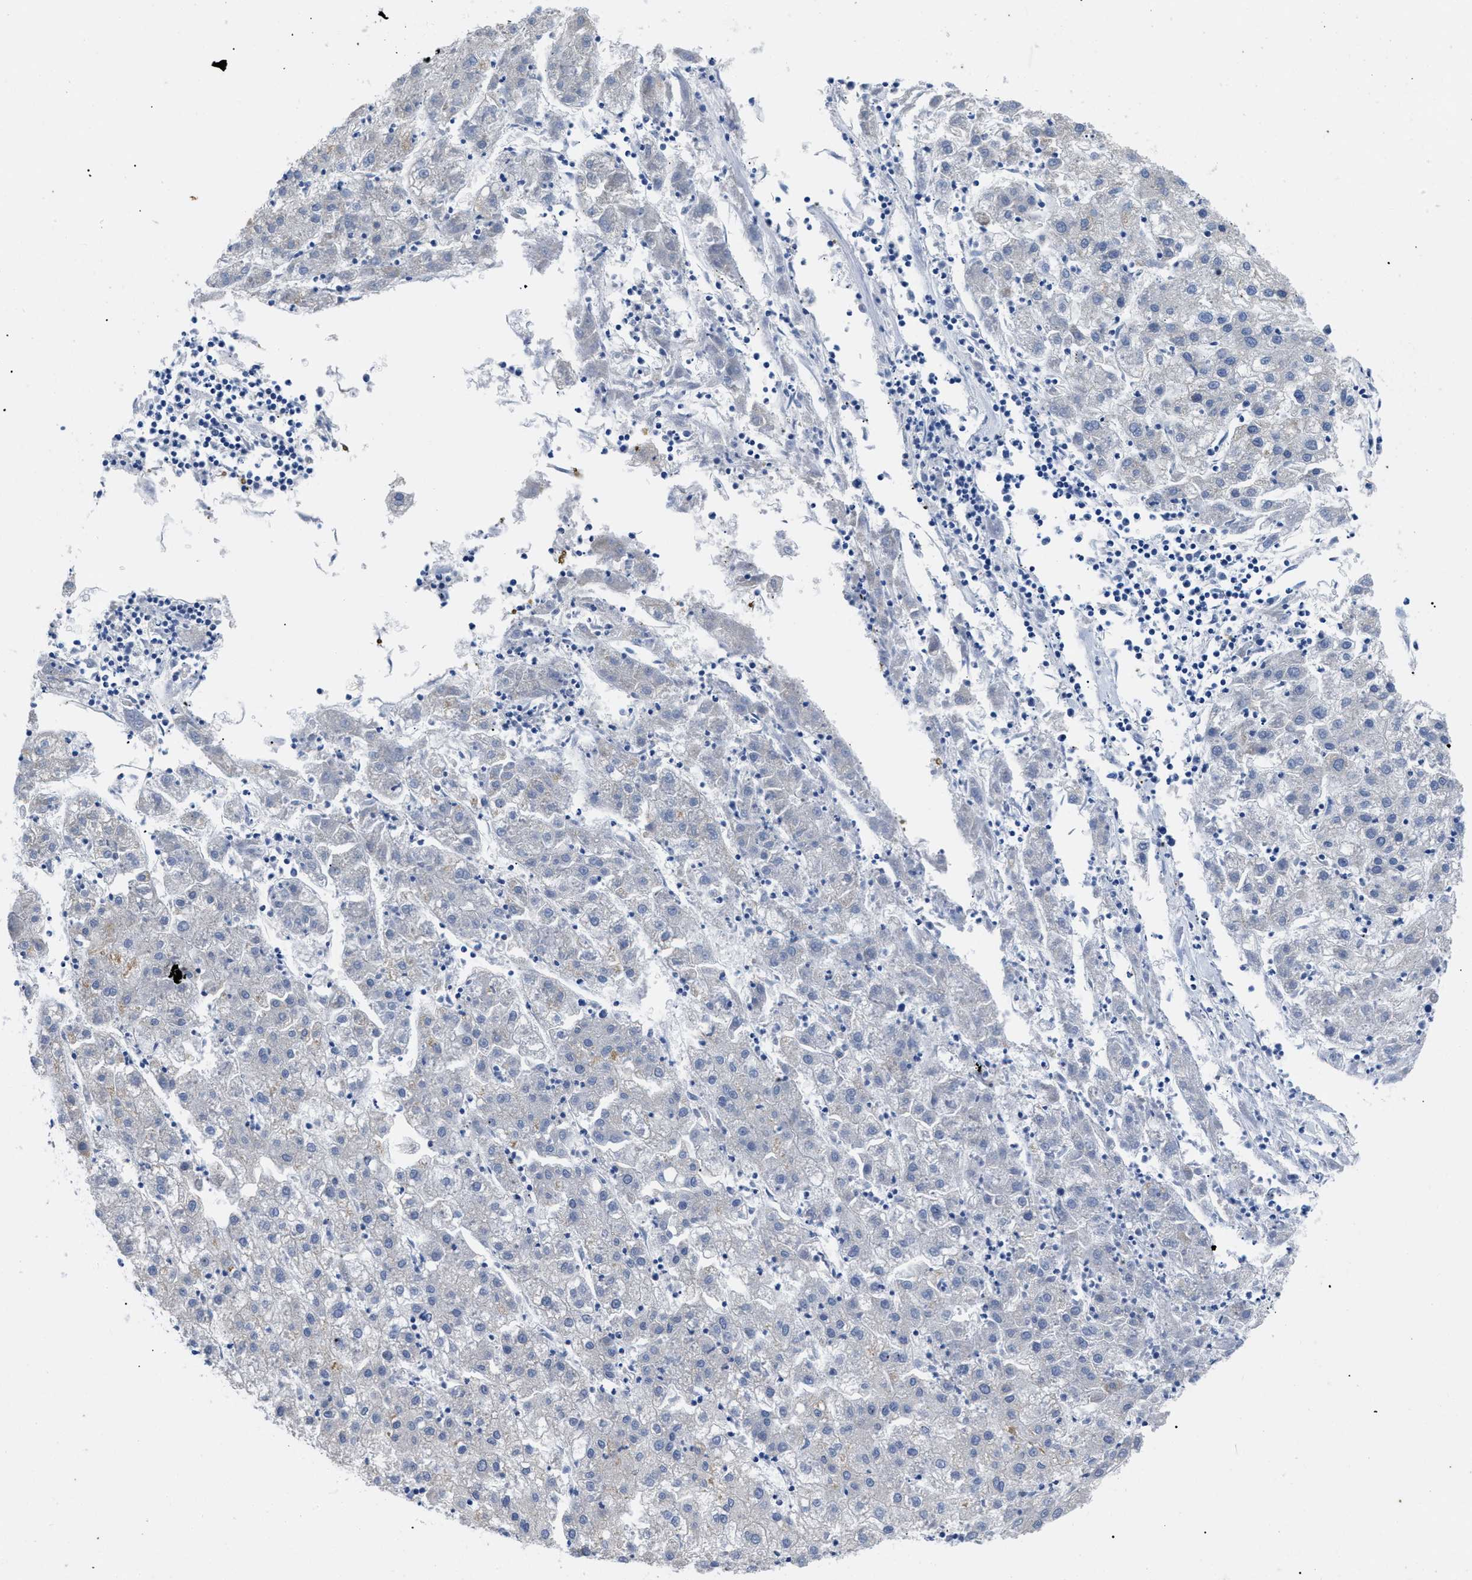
{"staining": {"intensity": "negative", "quantity": "none", "location": "none"}, "tissue": "liver cancer", "cell_type": "Tumor cells", "image_type": "cancer", "snomed": [{"axis": "morphology", "description": "Carcinoma, Hepatocellular, NOS"}, {"axis": "topography", "description": "Liver"}], "caption": "Immunohistochemical staining of human hepatocellular carcinoma (liver) displays no significant staining in tumor cells. (DAB (3,3'-diaminobenzidine) IHC with hematoxylin counter stain).", "gene": "TMEM68", "patient": {"sex": "male", "age": 72}}